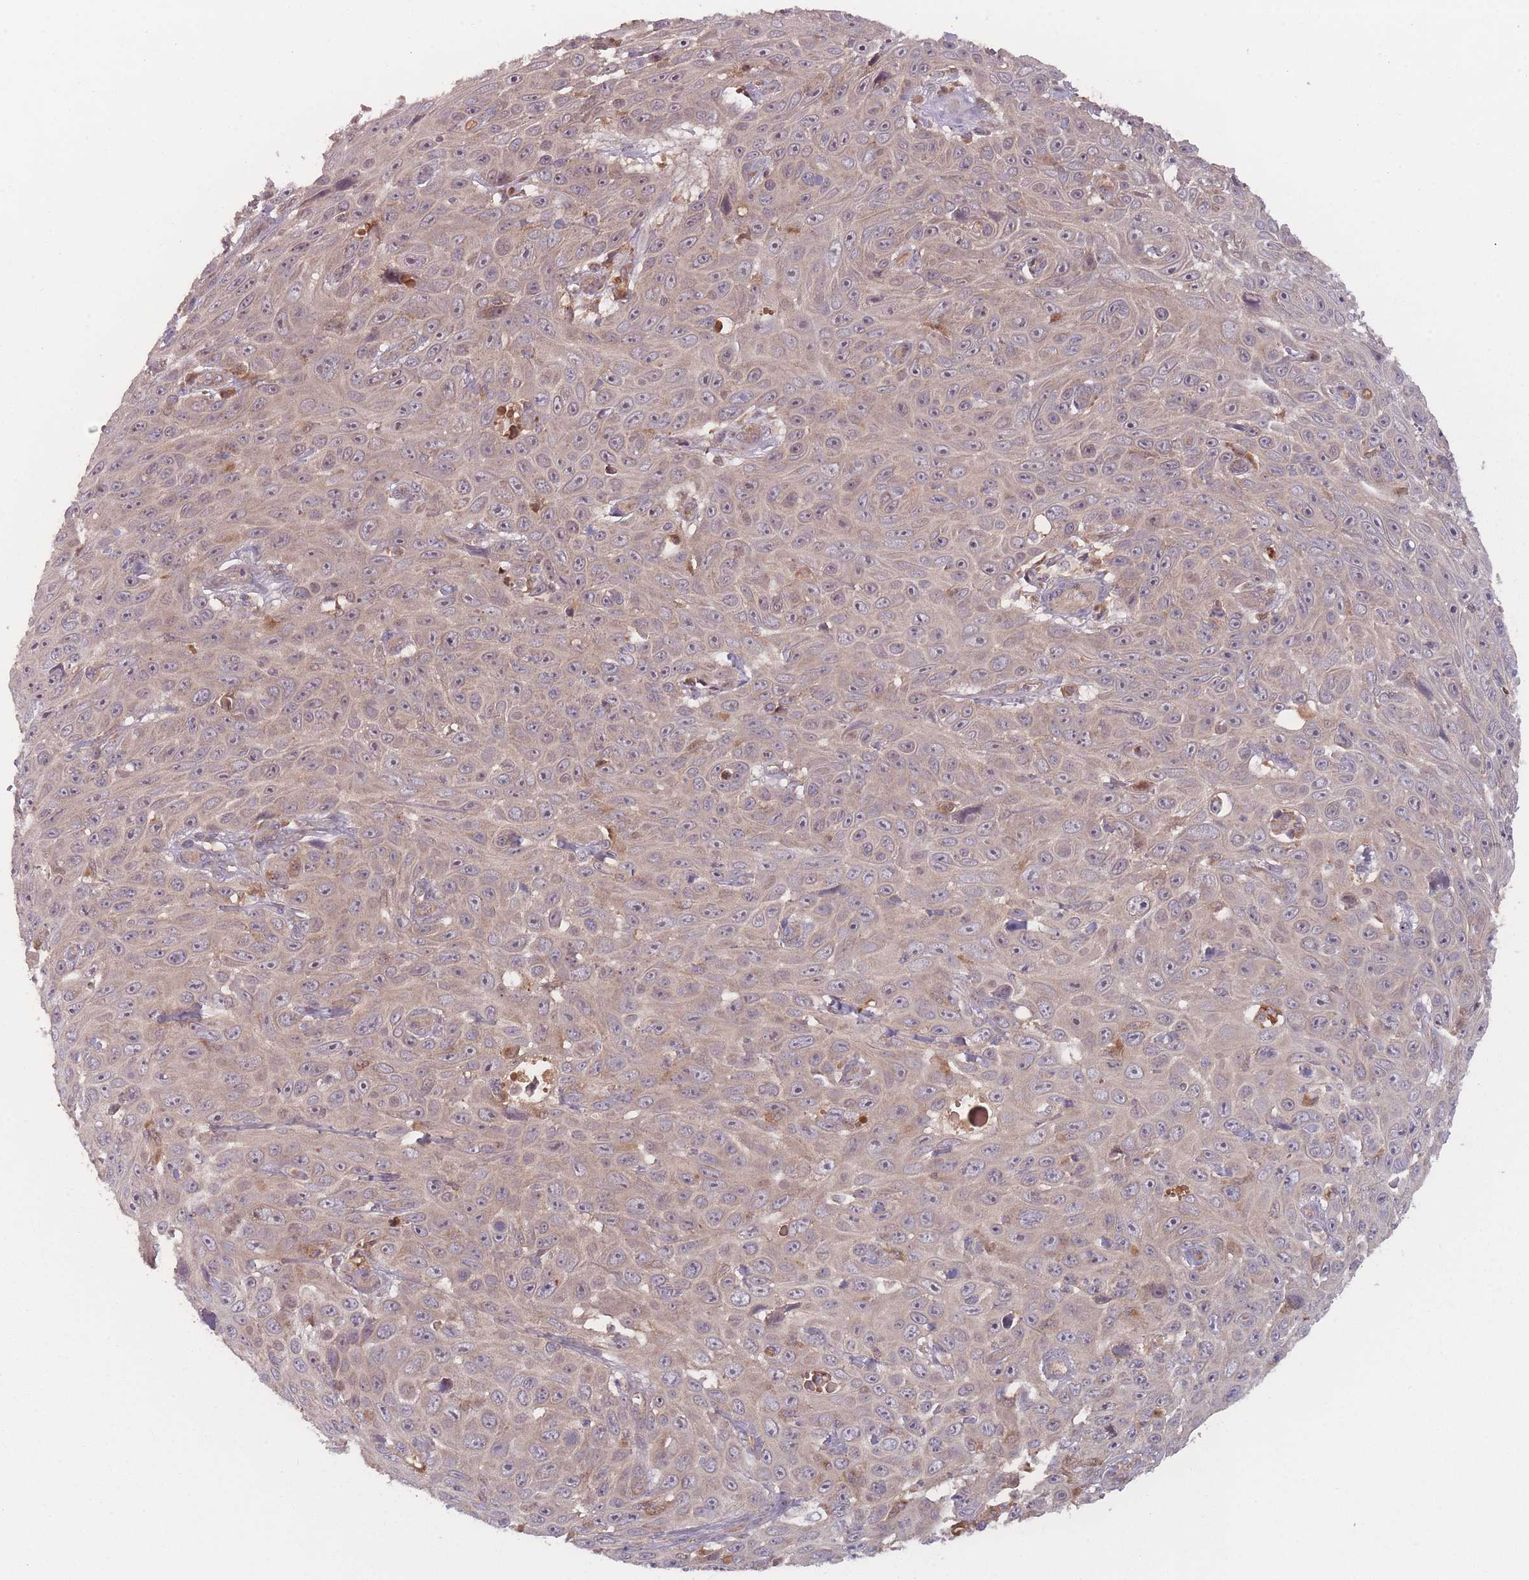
{"staining": {"intensity": "weak", "quantity": "25%-75%", "location": "cytoplasmic/membranous"}, "tissue": "skin cancer", "cell_type": "Tumor cells", "image_type": "cancer", "snomed": [{"axis": "morphology", "description": "Squamous cell carcinoma, NOS"}, {"axis": "topography", "description": "Skin"}], "caption": "Weak cytoplasmic/membranous expression is identified in about 25%-75% of tumor cells in skin cancer (squamous cell carcinoma). (Stains: DAB (3,3'-diaminobenzidine) in brown, nuclei in blue, Microscopy: brightfield microscopy at high magnification).", "gene": "ATP5MG", "patient": {"sex": "male", "age": 82}}